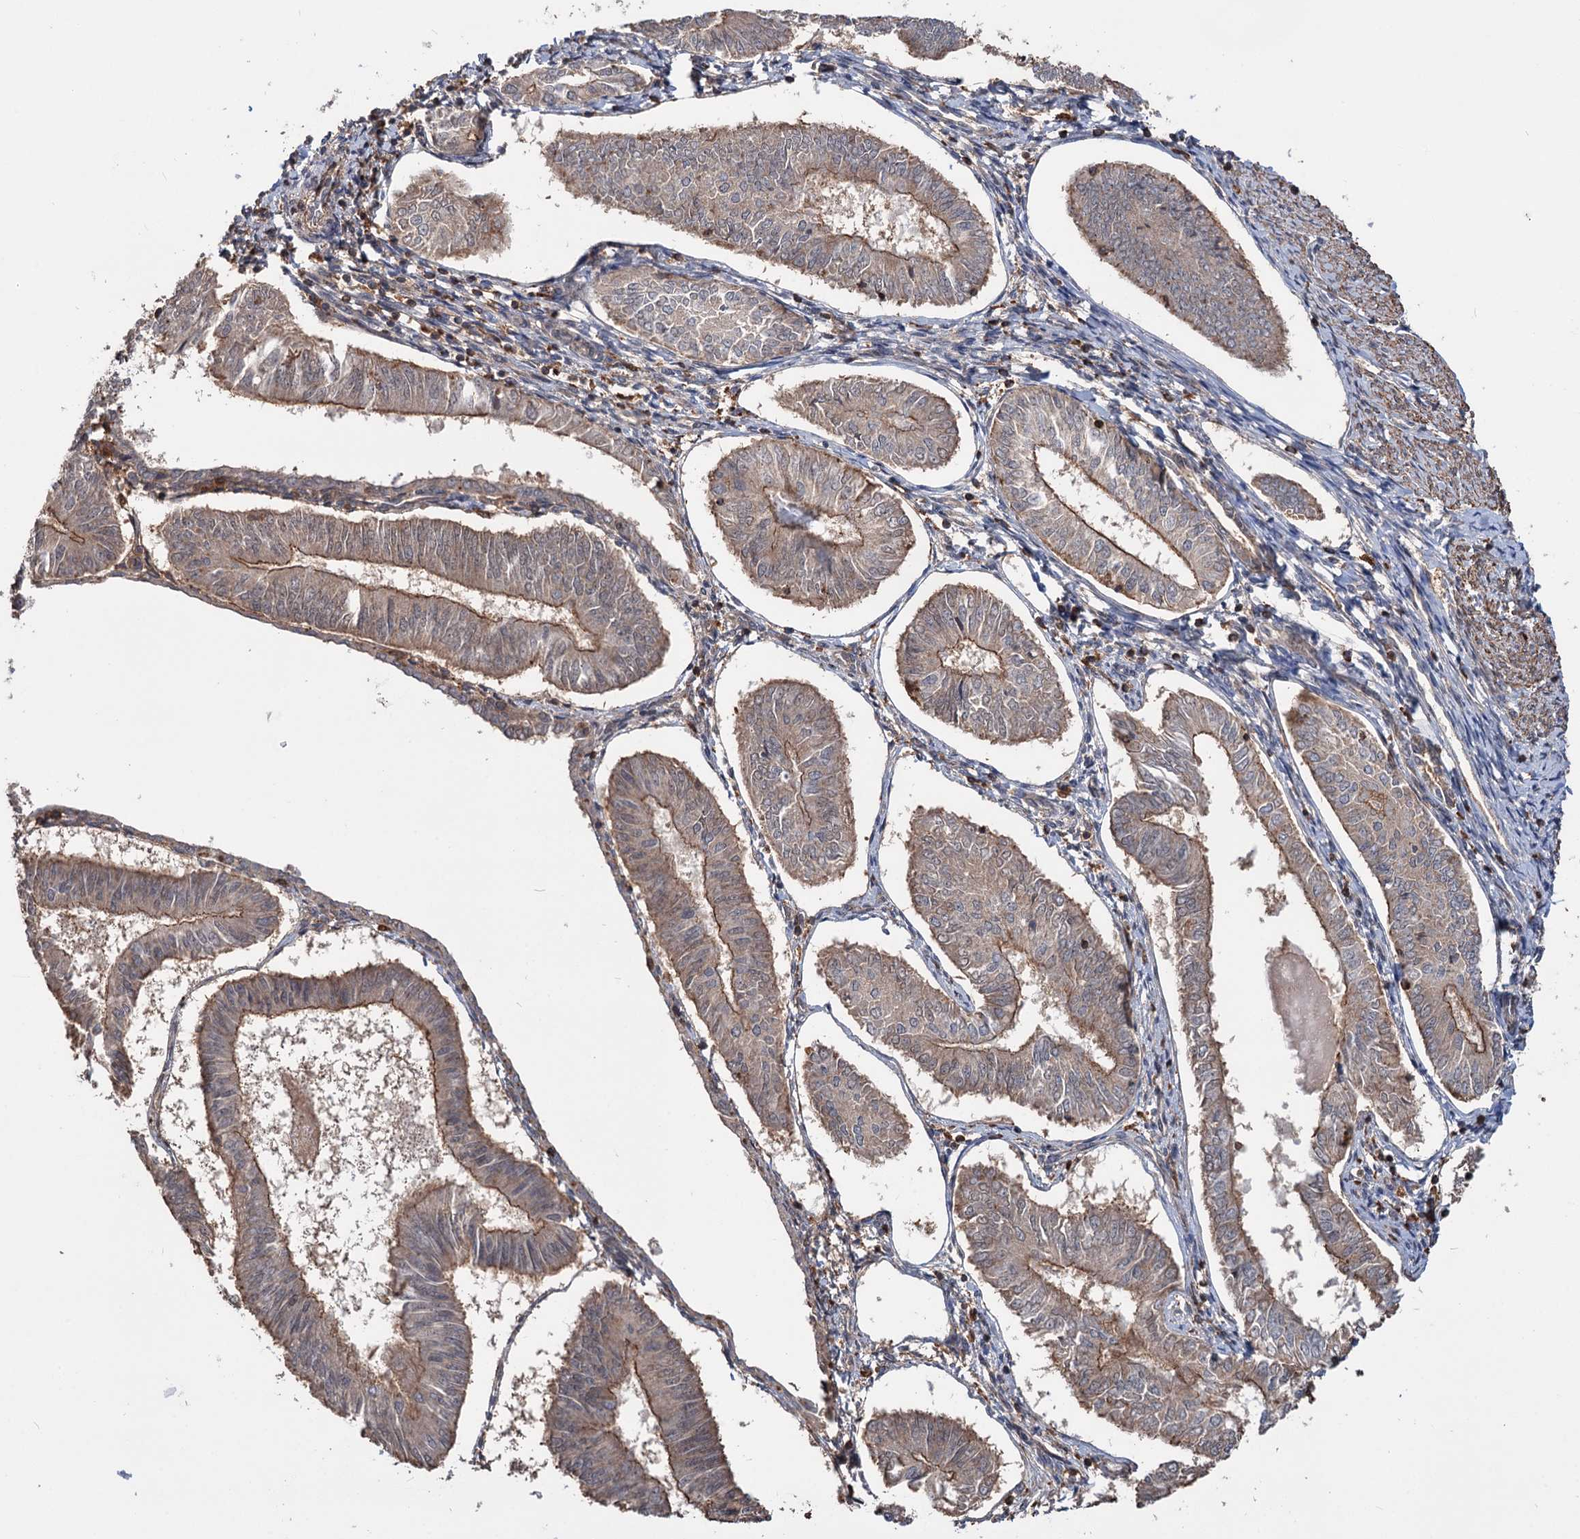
{"staining": {"intensity": "moderate", "quantity": "25%-75%", "location": "cytoplasmic/membranous"}, "tissue": "endometrial cancer", "cell_type": "Tumor cells", "image_type": "cancer", "snomed": [{"axis": "morphology", "description": "Adenocarcinoma, NOS"}, {"axis": "topography", "description": "Endometrium"}], "caption": "Endometrial adenocarcinoma stained for a protein reveals moderate cytoplasmic/membranous positivity in tumor cells.", "gene": "GRIP1", "patient": {"sex": "female", "age": 58}}